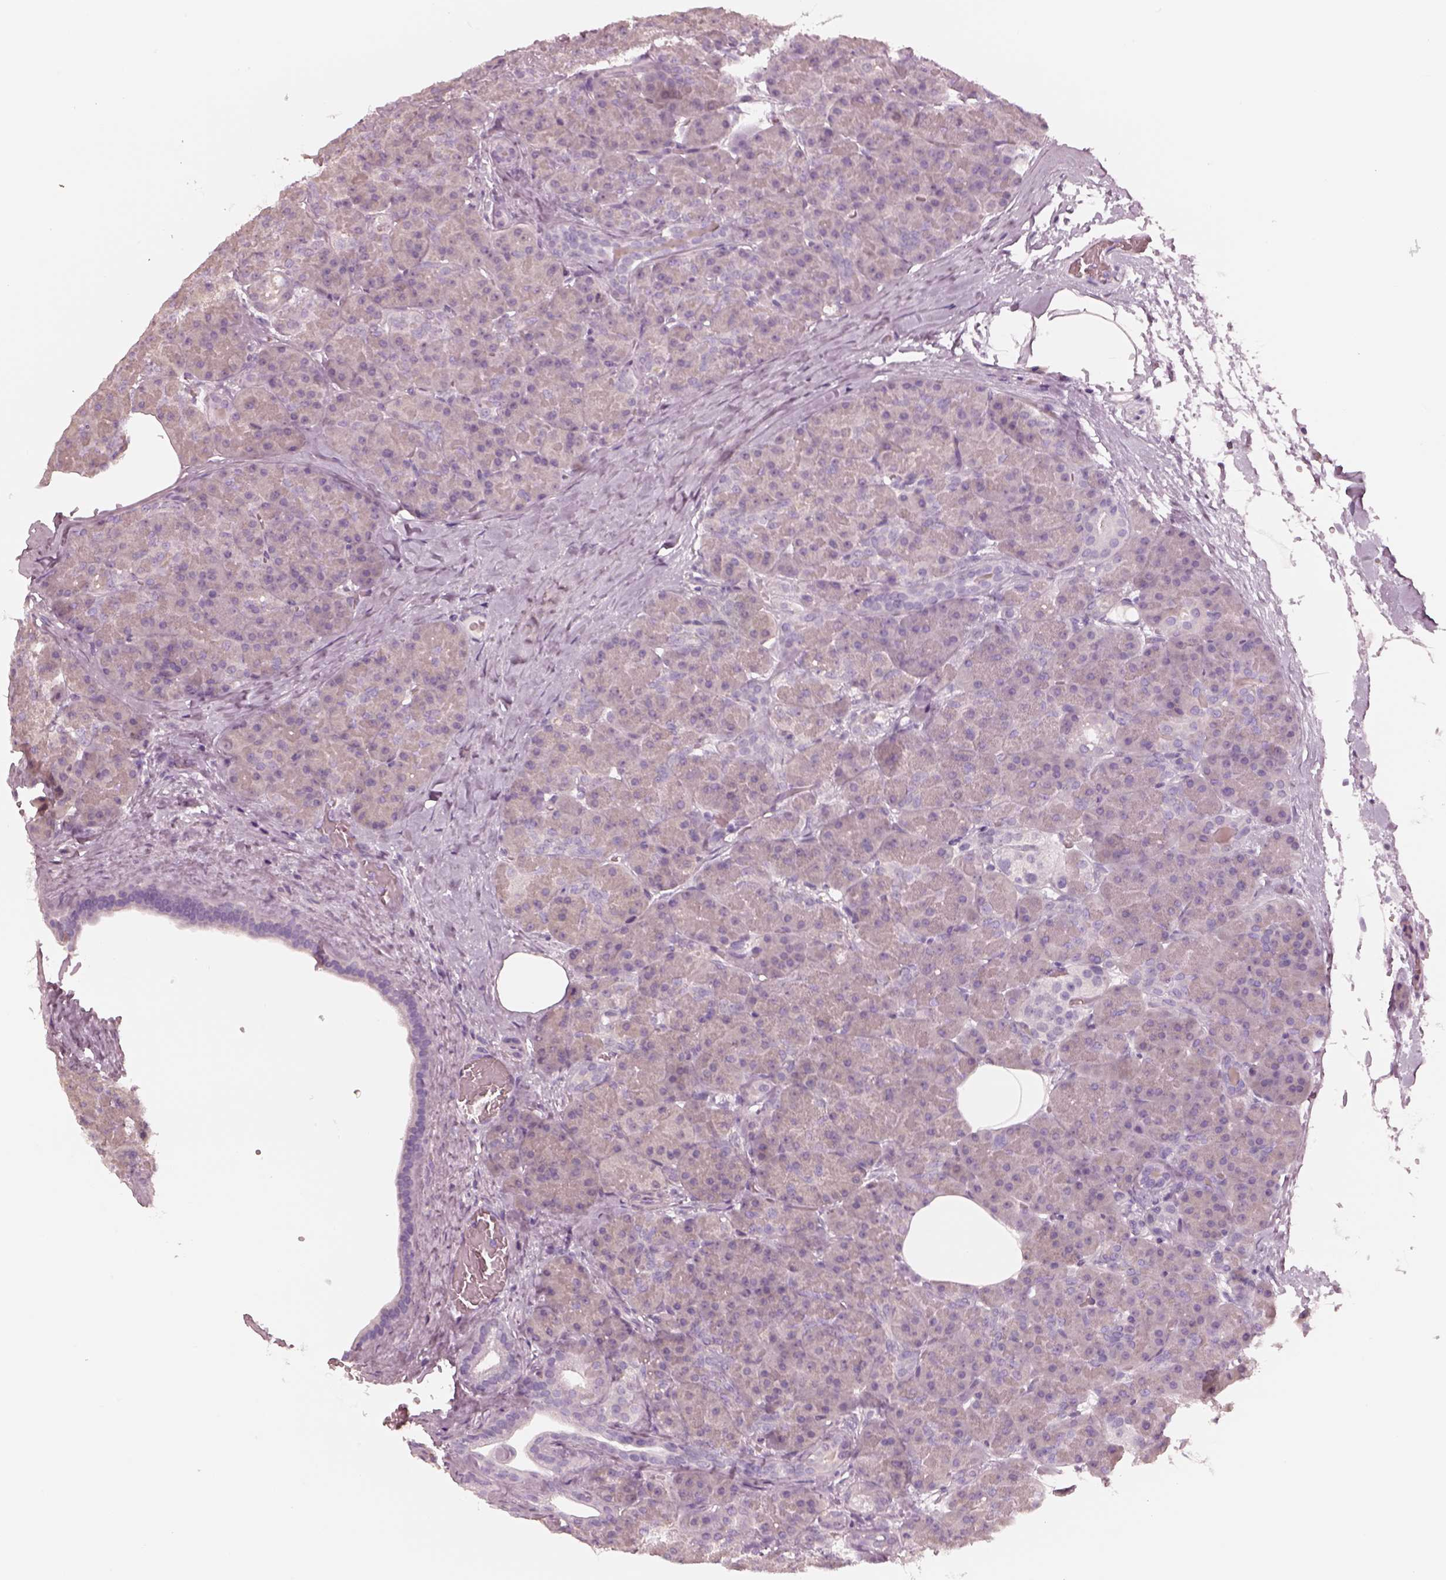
{"staining": {"intensity": "weak", "quantity": ">75%", "location": "cytoplasmic/membranous"}, "tissue": "pancreas", "cell_type": "Exocrine glandular cells", "image_type": "normal", "snomed": [{"axis": "morphology", "description": "Normal tissue, NOS"}, {"axis": "topography", "description": "Pancreas"}], "caption": "Weak cytoplasmic/membranous expression for a protein is seen in approximately >75% of exocrine glandular cells of benign pancreas using IHC.", "gene": "EGR4", "patient": {"sex": "male", "age": 57}}